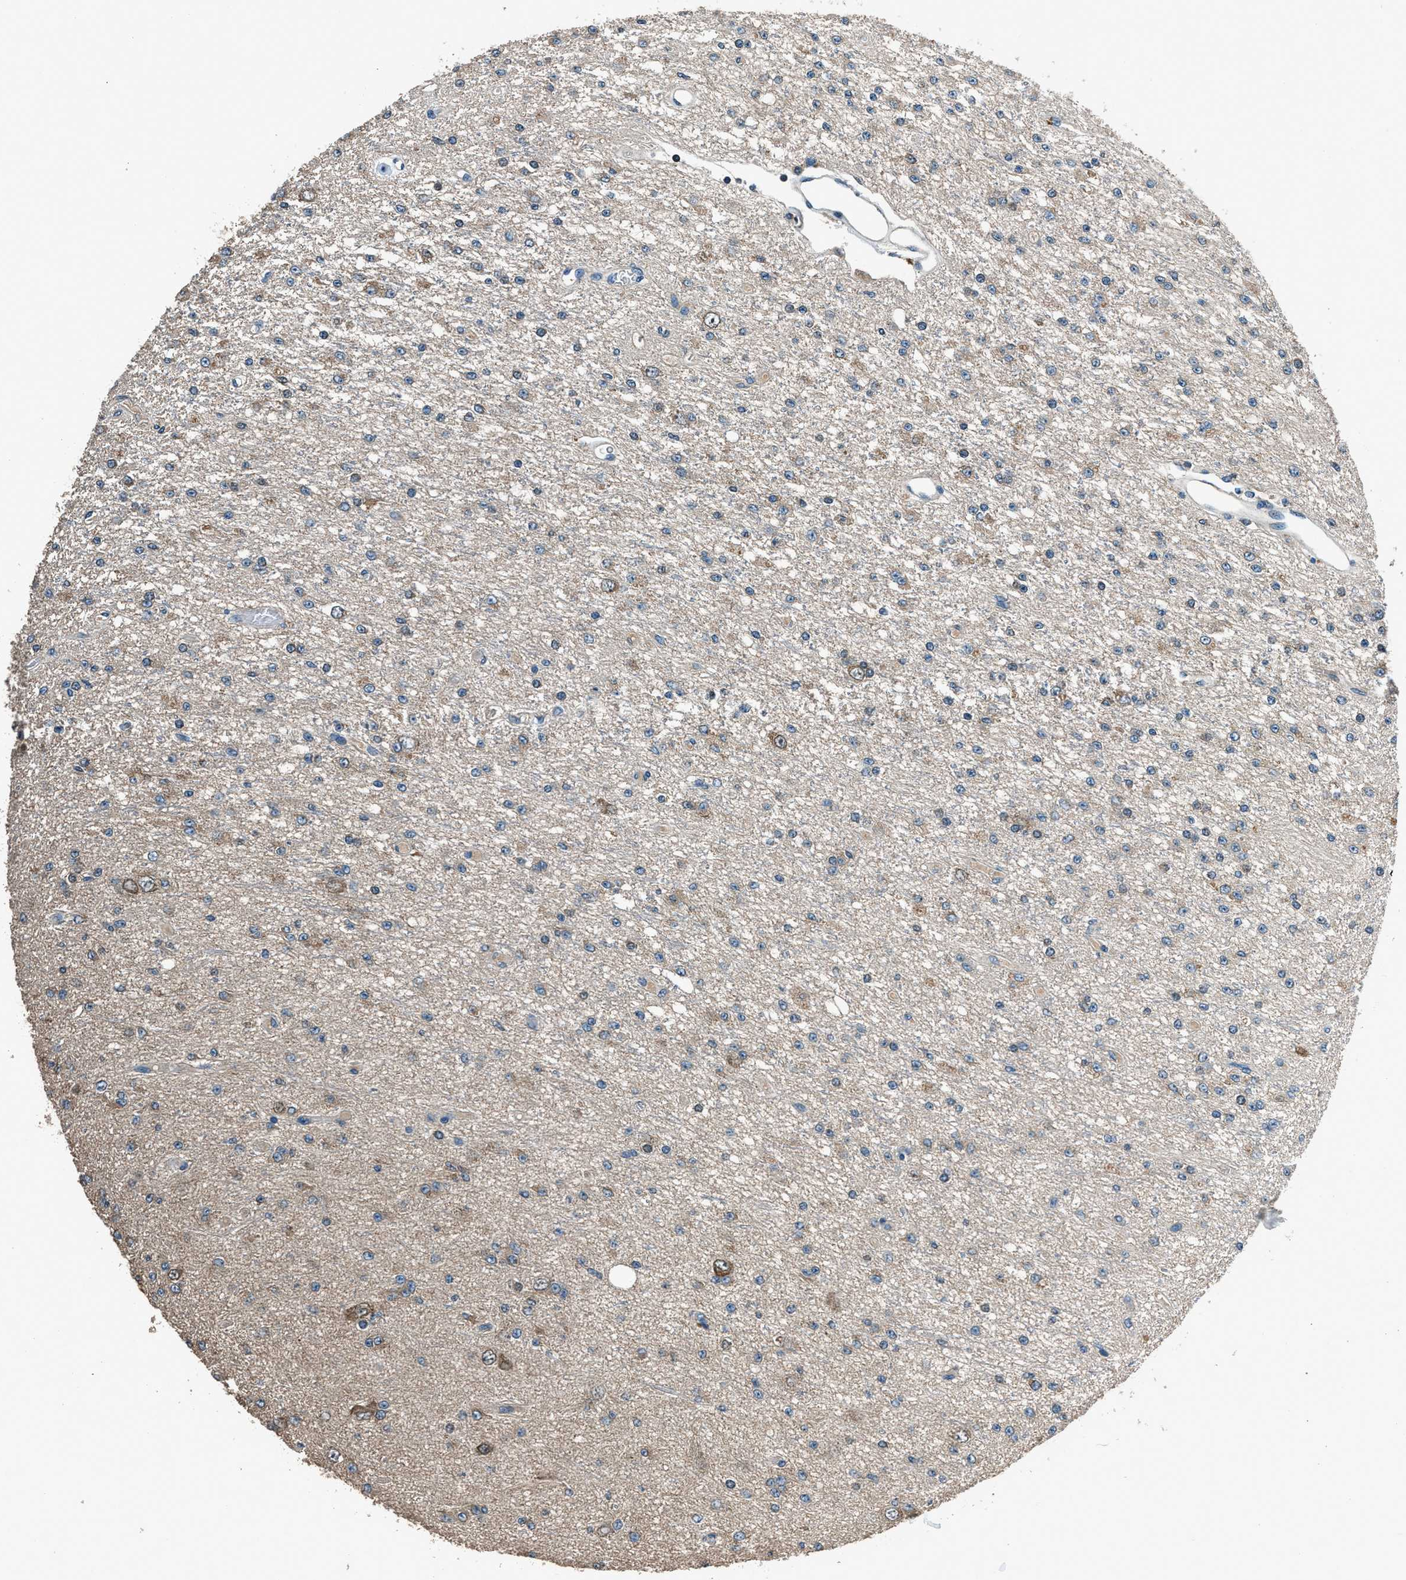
{"staining": {"intensity": "weak", "quantity": "25%-75%", "location": "cytoplasmic/membranous"}, "tissue": "glioma", "cell_type": "Tumor cells", "image_type": "cancer", "snomed": [{"axis": "morphology", "description": "Glioma, malignant, Low grade"}, {"axis": "topography", "description": "Brain"}], "caption": "Immunohistochemistry staining of glioma, which shows low levels of weak cytoplasmic/membranous staining in approximately 25%-75% of tumor cells indicating weak cytoplasmic/membranous protein expression. The staining was performed using DAB (brown) for protein detection and nuclei were counterstained in hematoxylin (blue).", "gene": "ARFGAP2", "patient": {"sex": "male", "age": 38}}